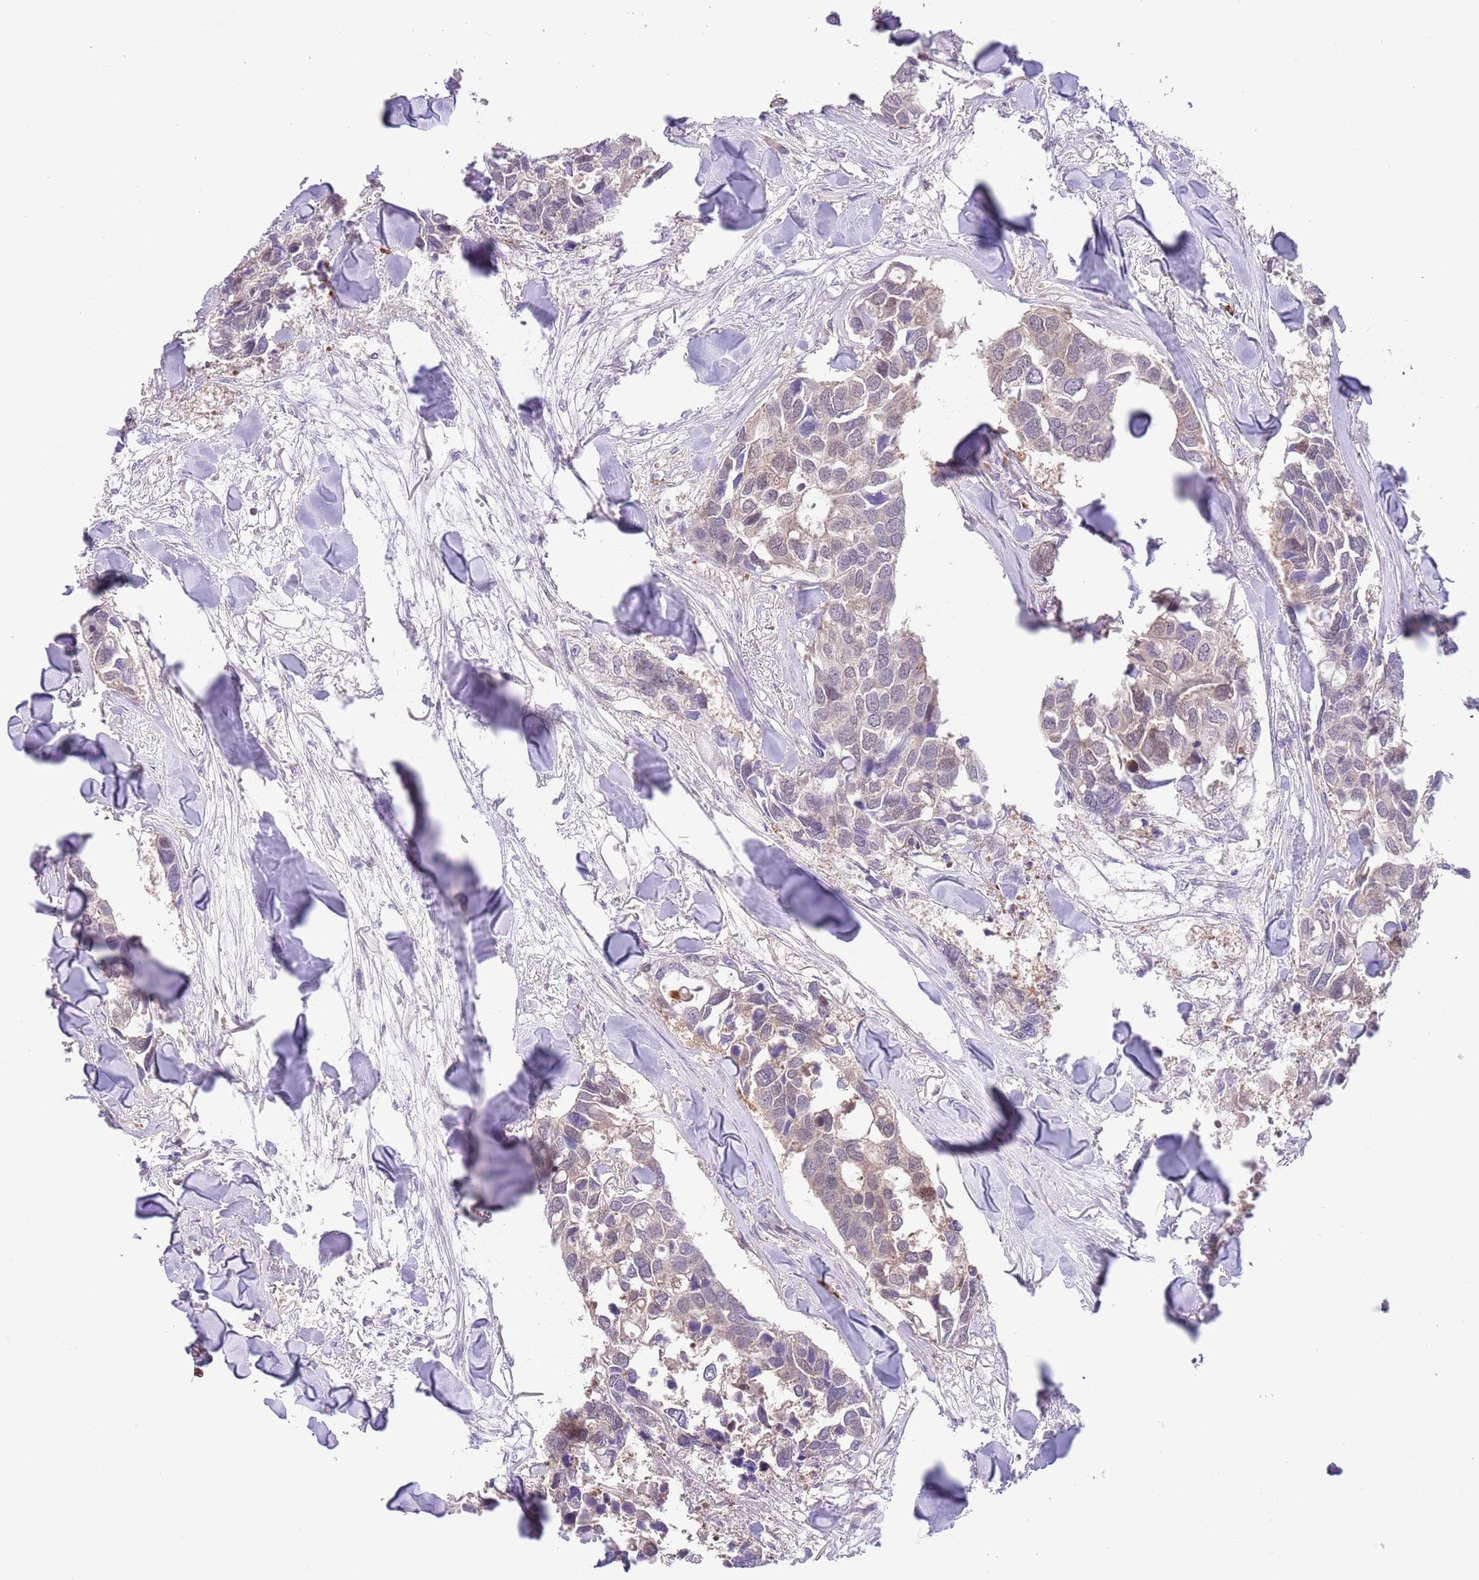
{"staining": {"intensity": "weak", "quantity": "<25%", "location": "cytoplasmic/membranous,nuclear"}, "tissue": "breast cancer", "cell_type": "Tumor cells", "image_type": "cancer", "snomed": [{"axis": "morphology", "description": "Duct carcinoma"}, {"axis": "topography", "description": "Breast"}], "caption": "Micrograph shows no protein expression in tumor cells of breast intraductal carcinoma tissue.", "gene": "HDHD2", "patient": {"sex": "female", "age": 83}}